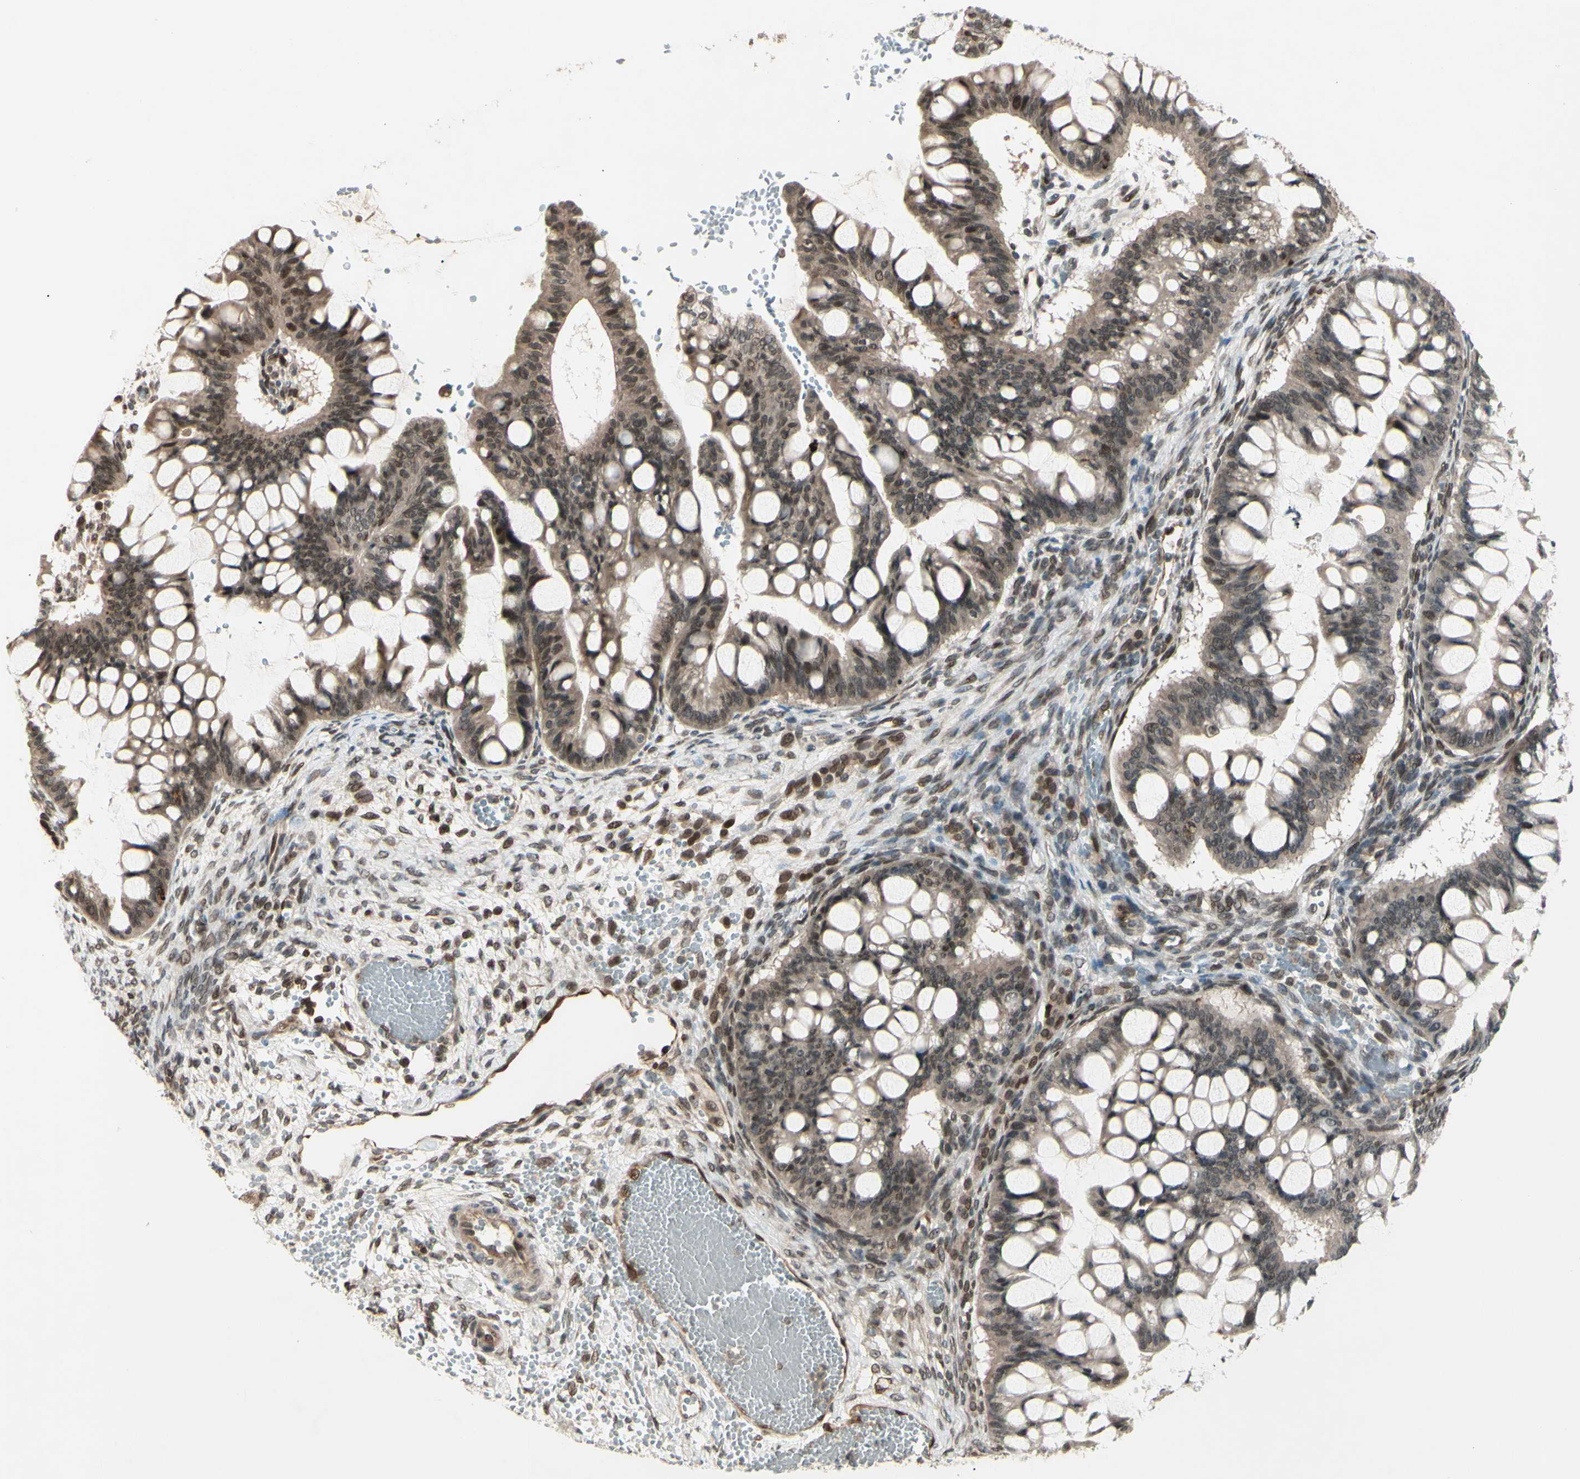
{"staining": {"intensity": "moderate", "quantity": ">75%", "location": "cytoplasmic/membranous,nuclear"}, "tissue": "ovarian cancer", "cell_type": "Tumor cells", "image_type": "cancer", "snomed": [{"axis": "morphology", "description": "Cystadenocarcinoma, mucinous, NOS"}, {"axis": "topography", "description": "Ovary"}], "caption": "This is a micrograph of IHC staining of ovarian cancer, which shows moderate positivity in the cytoplasmic/membranous and nuclear of tumor cells.", "gene": "MLF2", "patient": {"sex": "female", "age": 73}}